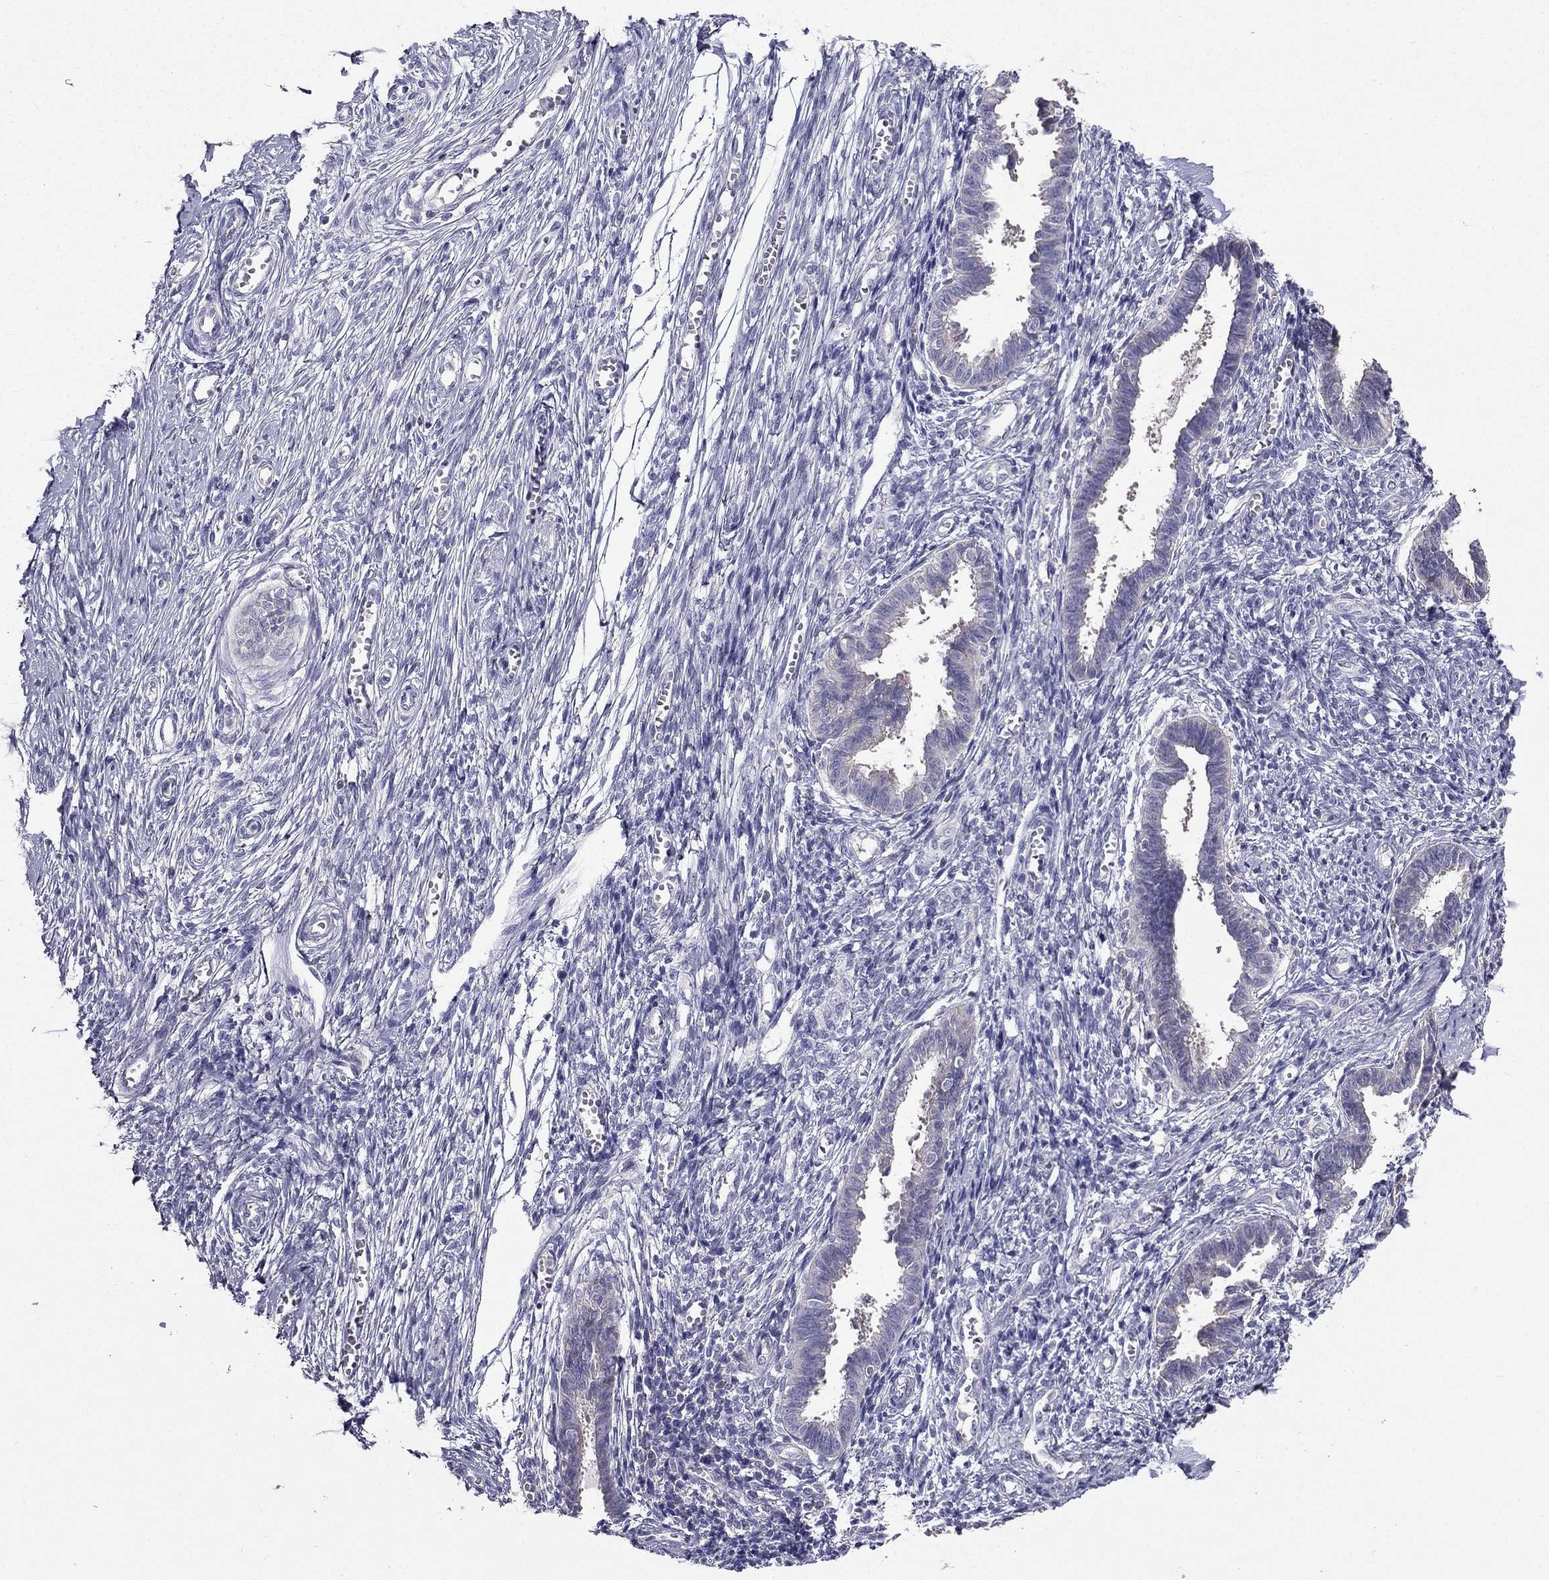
{"staining": {"intensity": "negative", "quantity": "none", "location": "none"}, "tissue": "endometrium", "cell_type": "Cells in endometrial stroma", "image_type": "normal", "snomed": [{"axis": "morphology", "description": "Normal tissue, NOS"}, {"axis": "topography", "description": "Cervix"}, {"axis": "topography", "description": "Endometrium"}], "caption": "A histopathology image of endometrium stained for a protein demonstrates no brown staining in cells in endometrial stroma.", "gene": "AS3MT", "patient": {"sex": "female", "age": 37}}